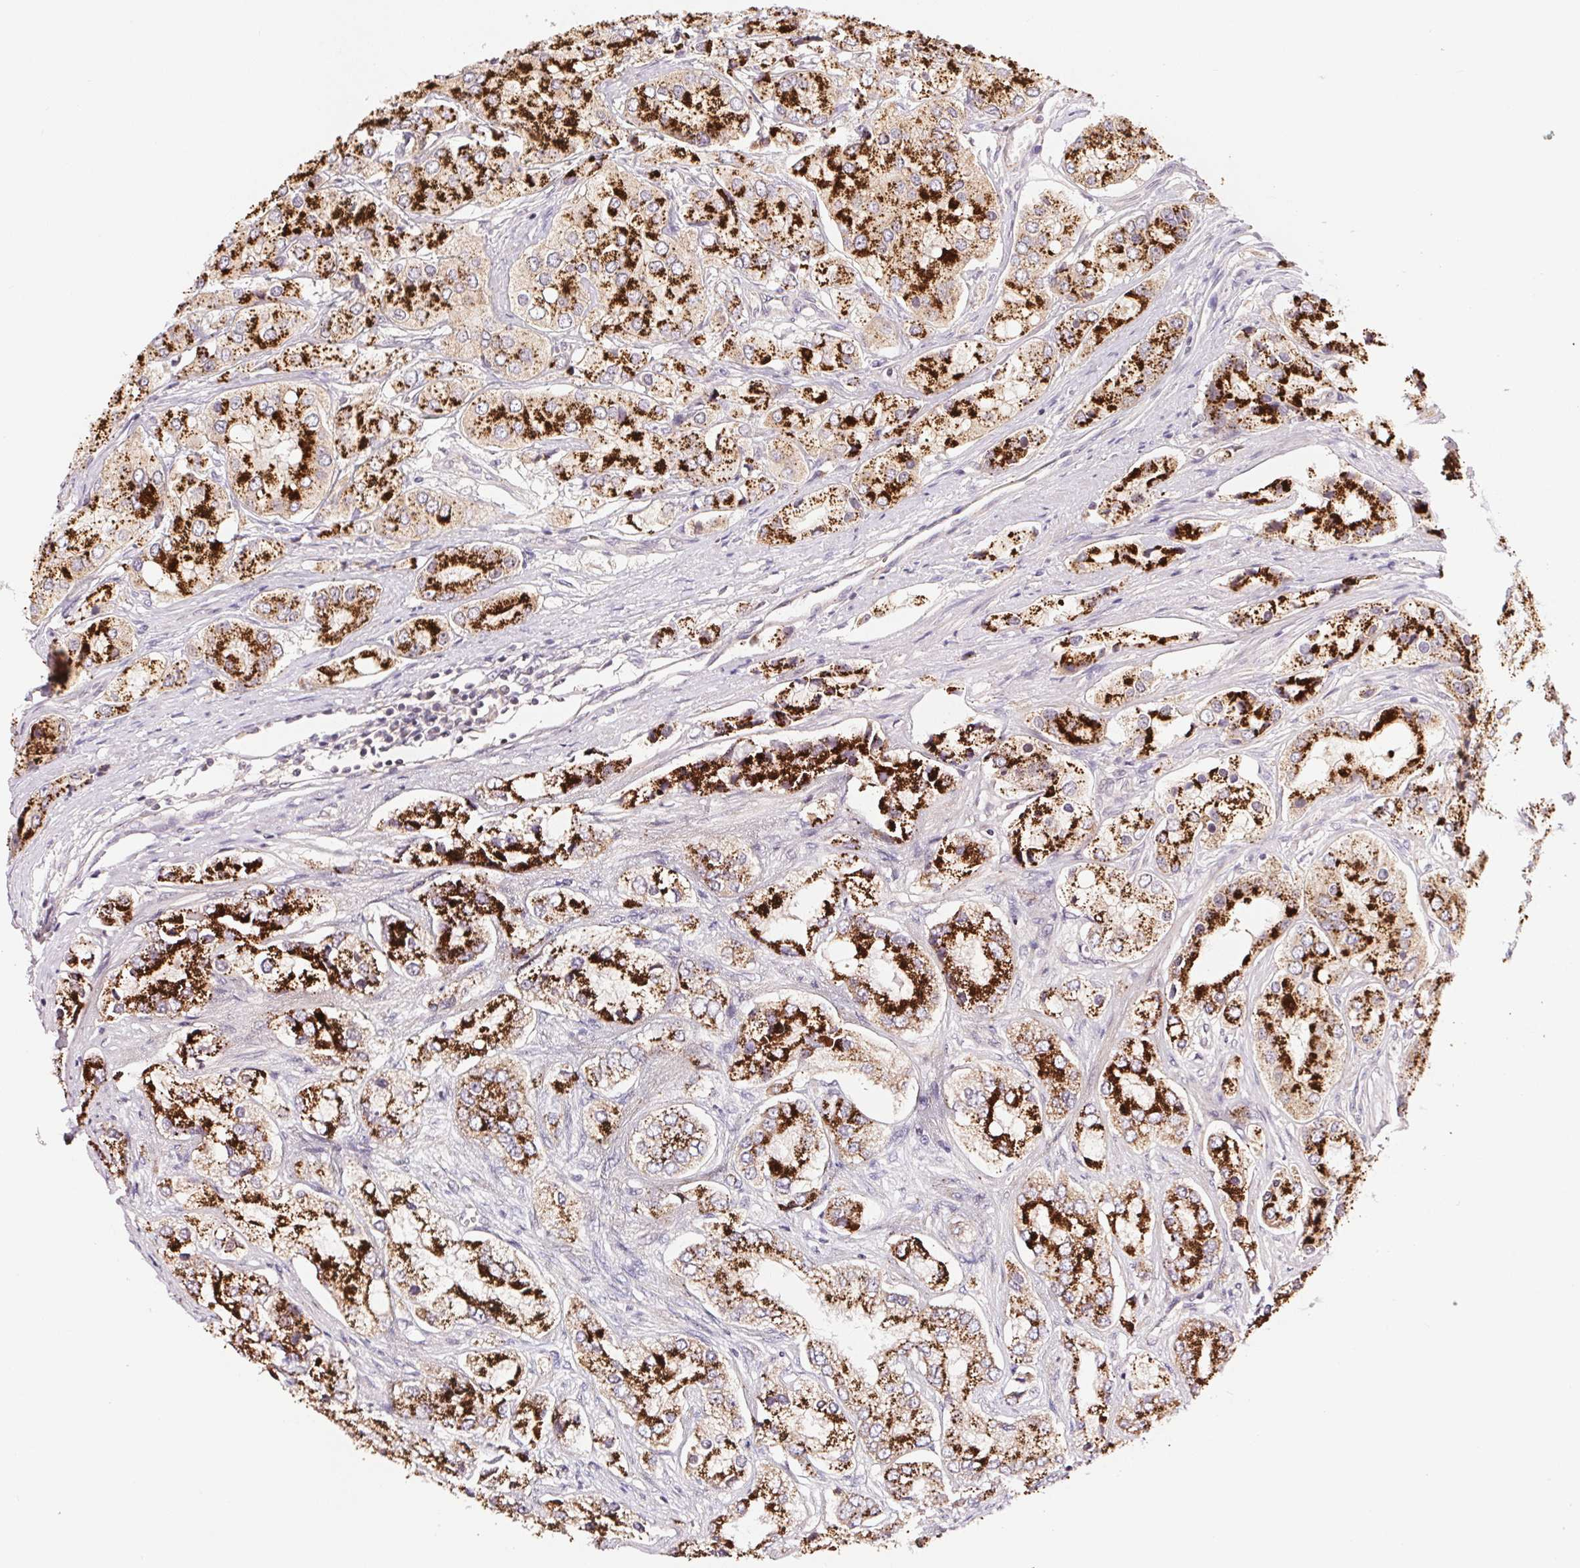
{"staining": {"intensity": "strong", "quantity": ">75%", "location": "cytoplasmic/membranous"}, "tissue": "prostate cancer", "cell_type": "Tumor cells", "image_type": "cancer", "snomed": [{"axis": "morphology", "description": "Adenocarcinoma, Low grade"}, {"axis": "topography", "description": "Prostate"}], "caption": "This is an image of immunohistochemistry staining of adenocarcinoma (low-grade) (prostate), which shows strong positivity in the cytoplasmic/membranous of tumor cells.", "gene": "BNIP5", "patient": {"sex": "male", "age": 69}}